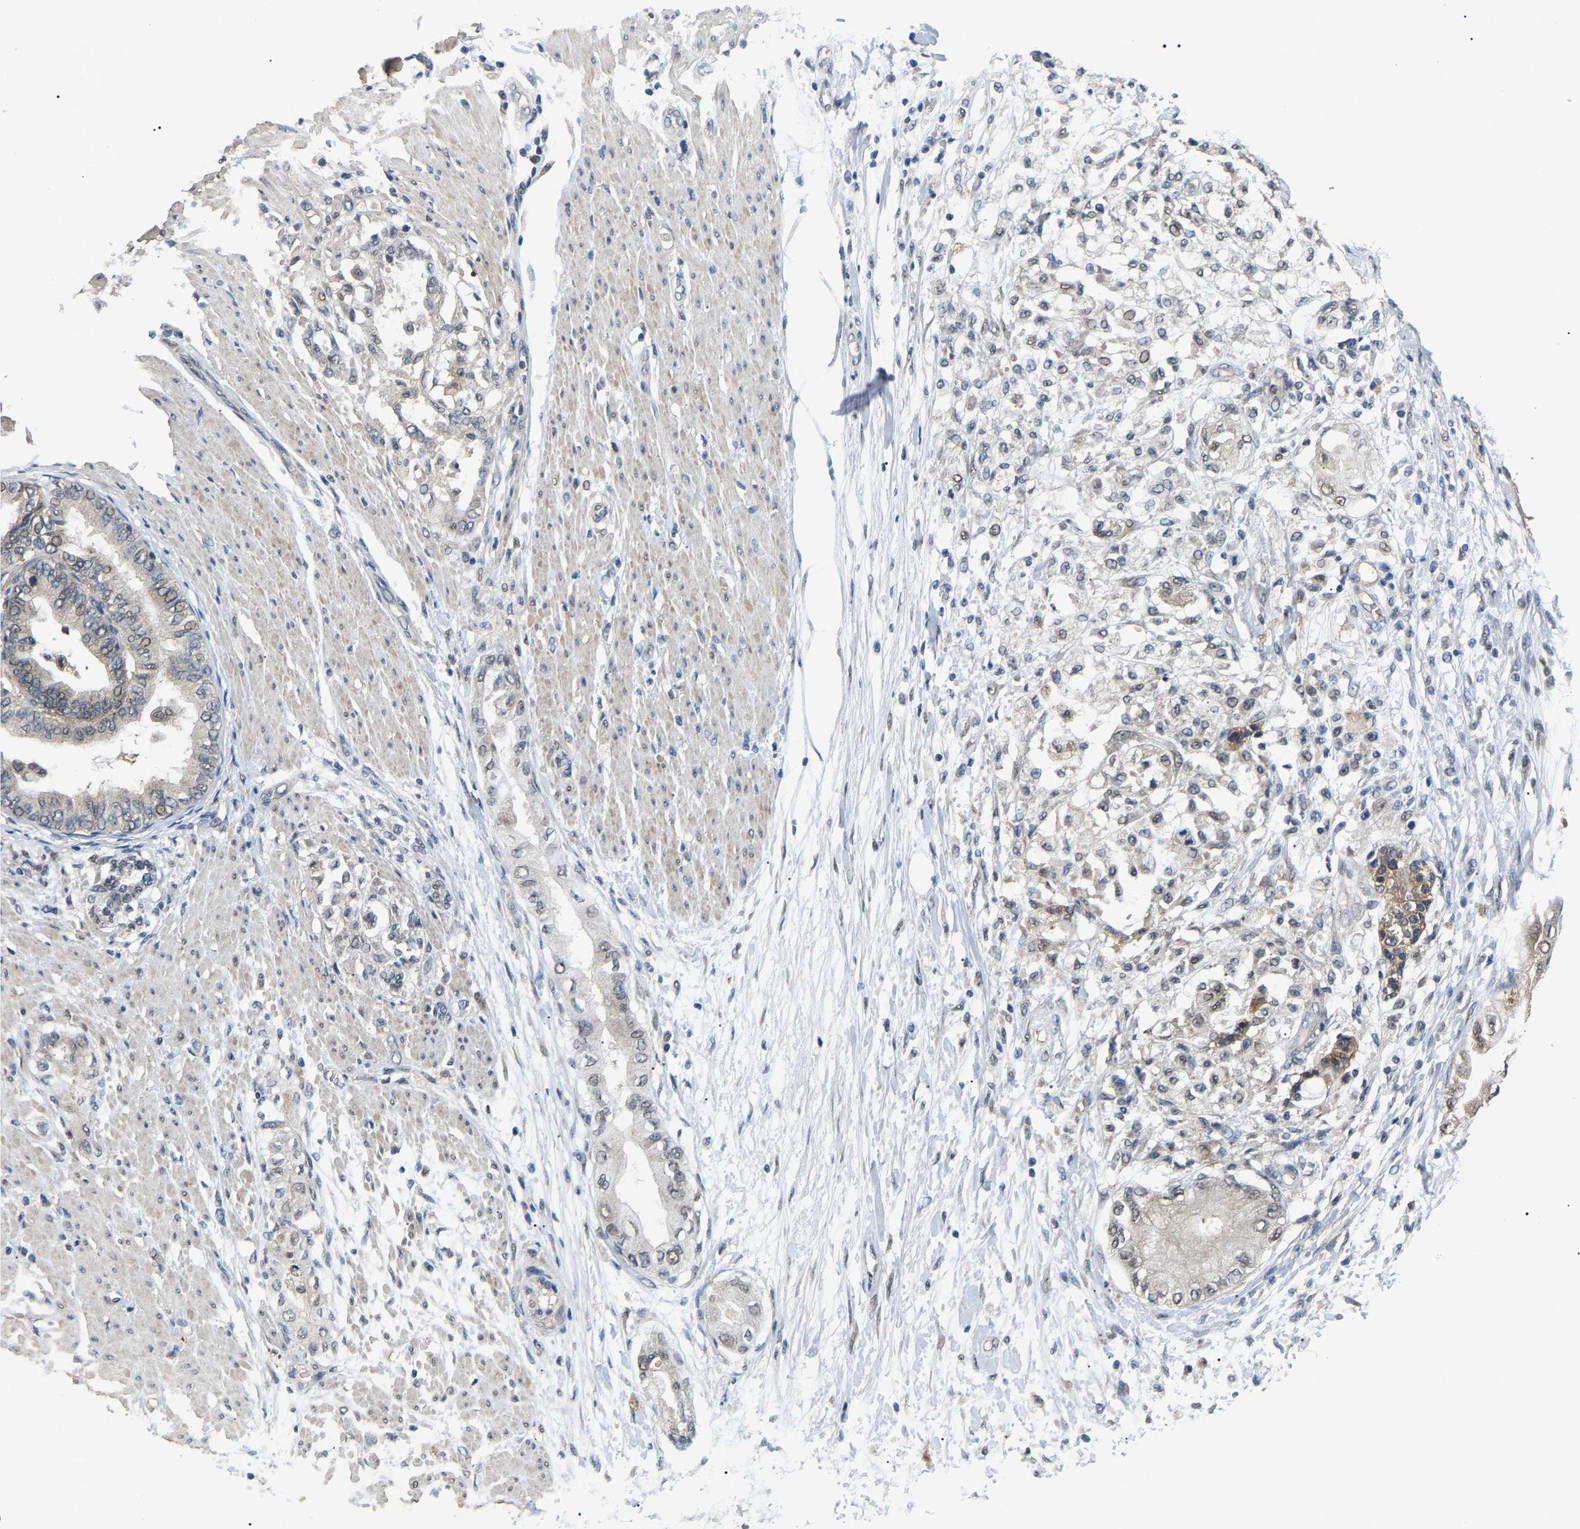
{"staining": {"intensity": "weak", "quantity": ">75%", "location": "cytoplasmic/membranous"}, "tissue": "adipose tissue", "cell_type": "Adipocytes", "image_type": "normal", "snomed": [{"axis": "morphology", "description": "Normal tissue, NOS"}, {"axis": "morphology", "description": "Adenocarcinoma, NOS"}, {"axis": "topography", "description": "Duodenum"}, {"axis": "topography", "description": "Peripheral nerve tissue"}], "caption": "IHC histopathology image of normal adipose tissue: human adipose tissue stained using immunohistochemistry shows low levels of weak protein expression localized specifically in the cytoplasmic/membranous of adipocytes, appearing as a cytoplasmic/membranous brown color.", "gene": "PSMD8", "patient": {"sex": "female", "age": 60}}